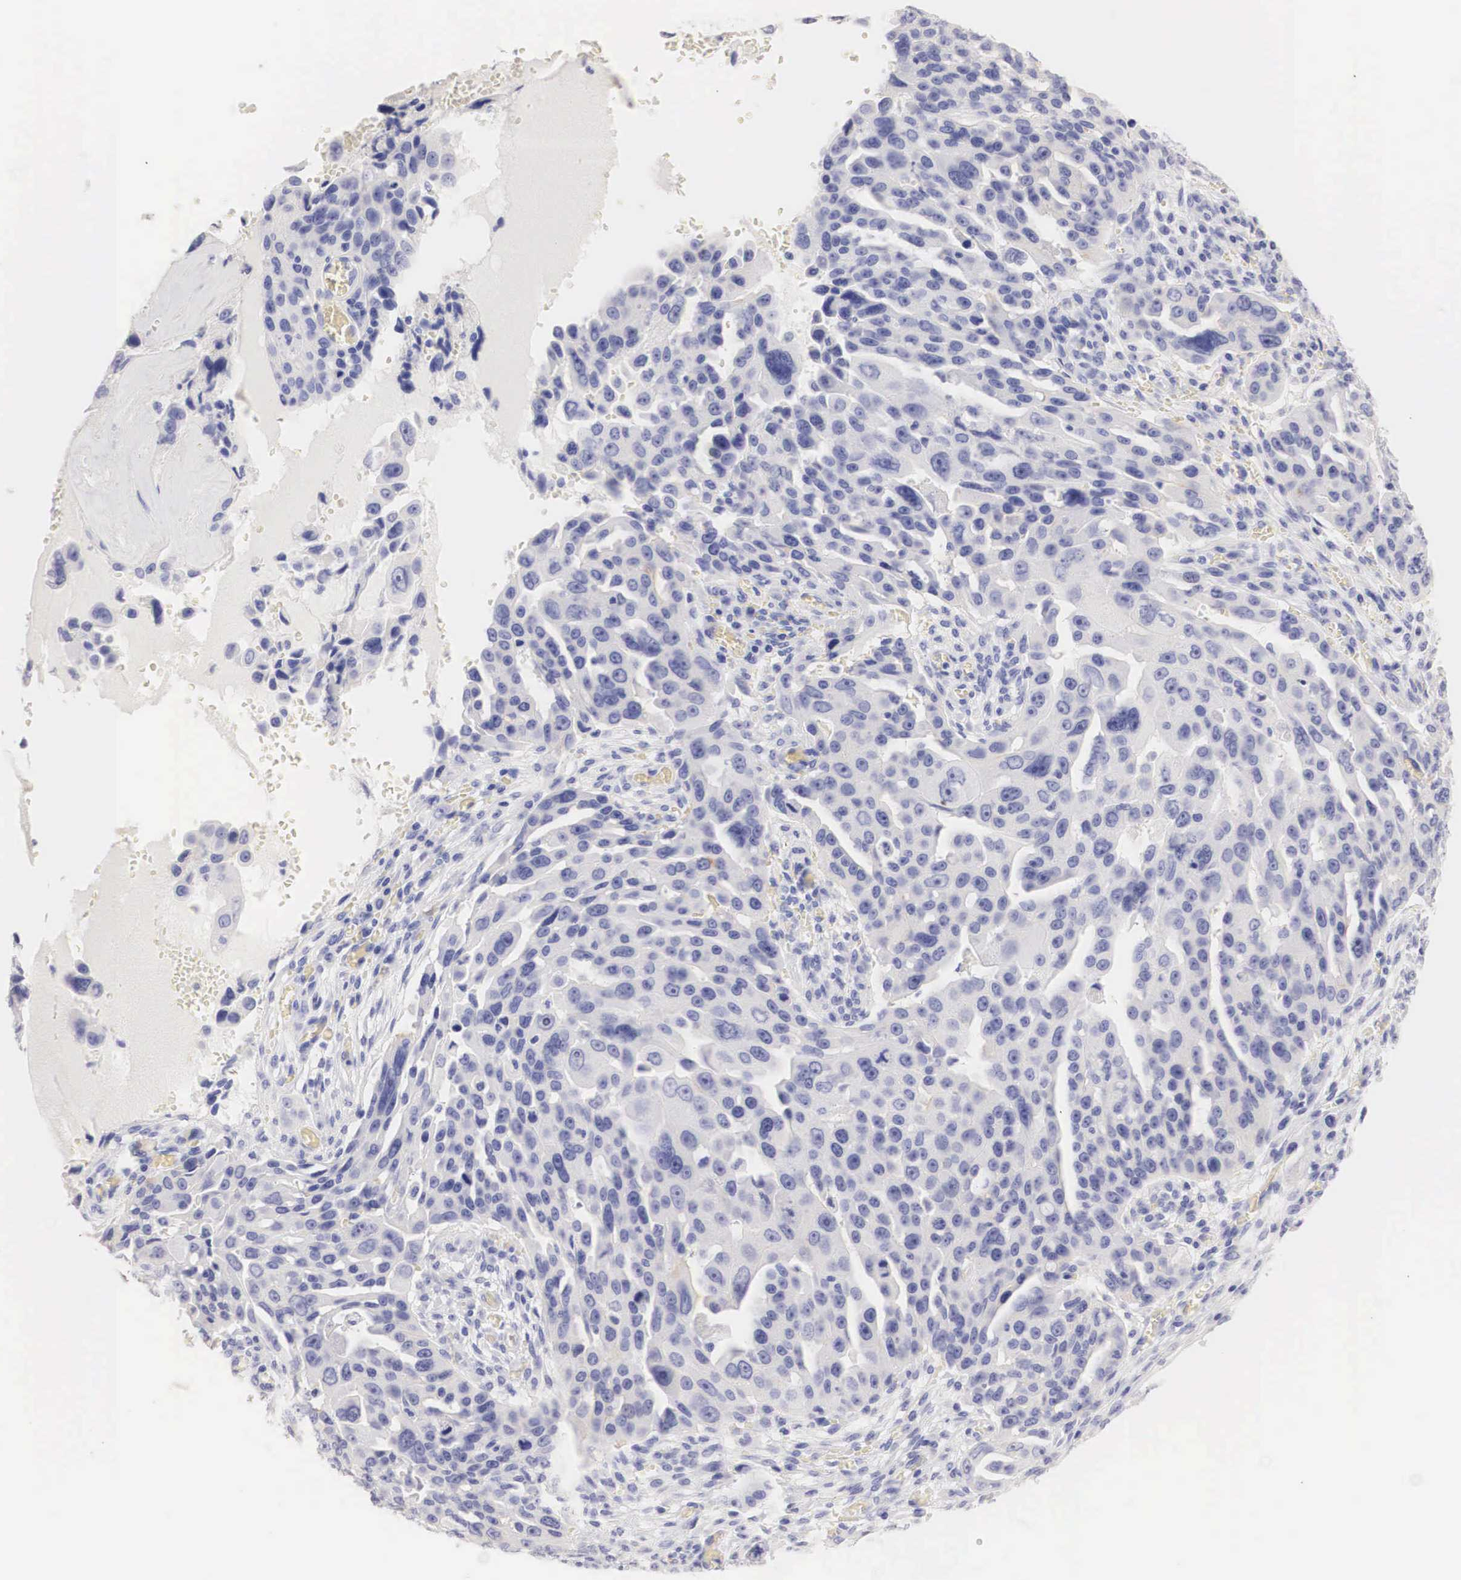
{"staining": {"intensity": "negative", "quantity": "none", "location": "none"}, "tissue": "ovarian cancer", "cell_type": "Tumor cells", "image_type": "cancer", "snomed": [{"axis": "morphology", "description": "Carcinoma, endometroid"}, {"axis": "topography", "description": "Ovary"}], "caption": "Tumor cells are negative for protein expression in human ovarian cancer. Nuclei are stained in blue.", "gene": "ERBB2", "patient": {"sex": "female", "age": 75}}